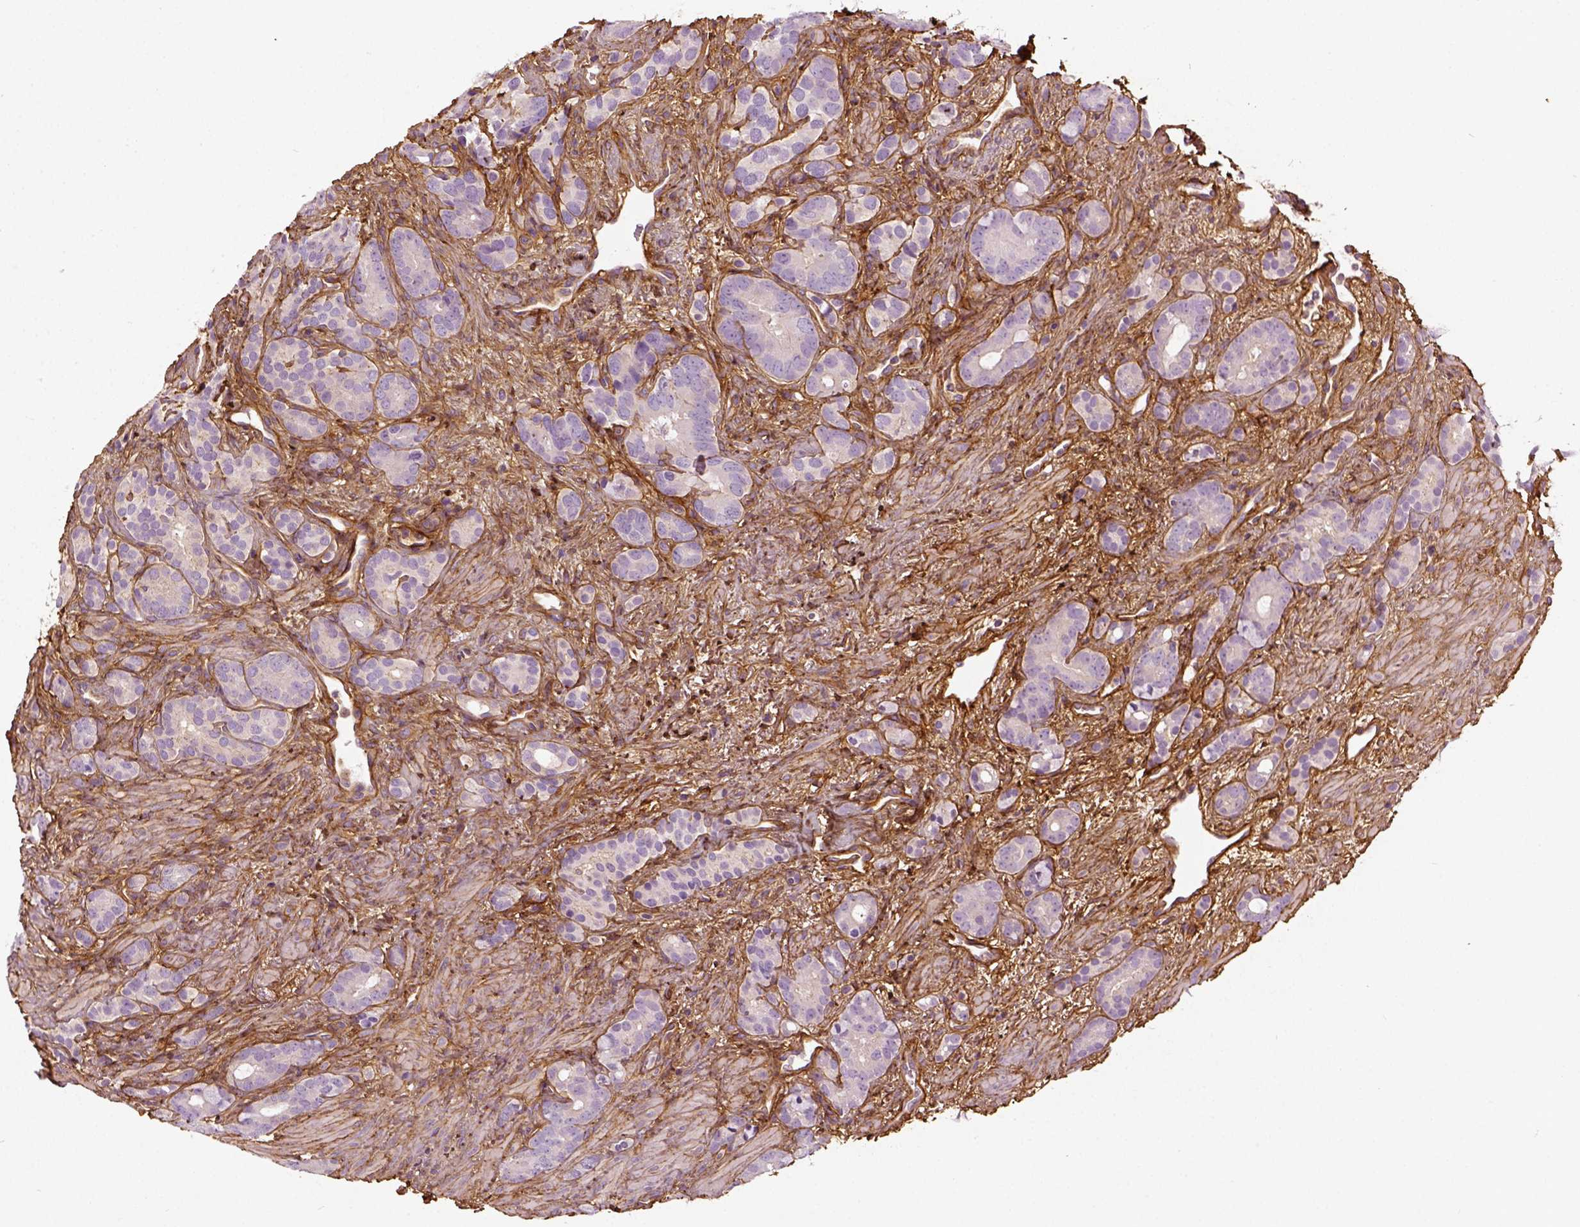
{"staining": {"intensity": "negative", "quantity": "none", "location": "none"}, "tissue": "prostate cancer", "cell_type": "Tumor cells", "image_type": "cancer", "snomed": [{"axis": "morphology", "description": "Adenocarcinoma, High grade"}, {"axis": "topography", "description": "Prostate"}], "caption": "Micrograph shows no protein expression in tumor cells of prostate cancer (high-grade adenocarcinoma) tissue. Brightfield microscopy of immunohistochemistry stained with DAB (brown) and hematoxylin (blue), captured at high magnification.", "gene": "COL6A2", "patient": {"sex": "male", "age": 84}}